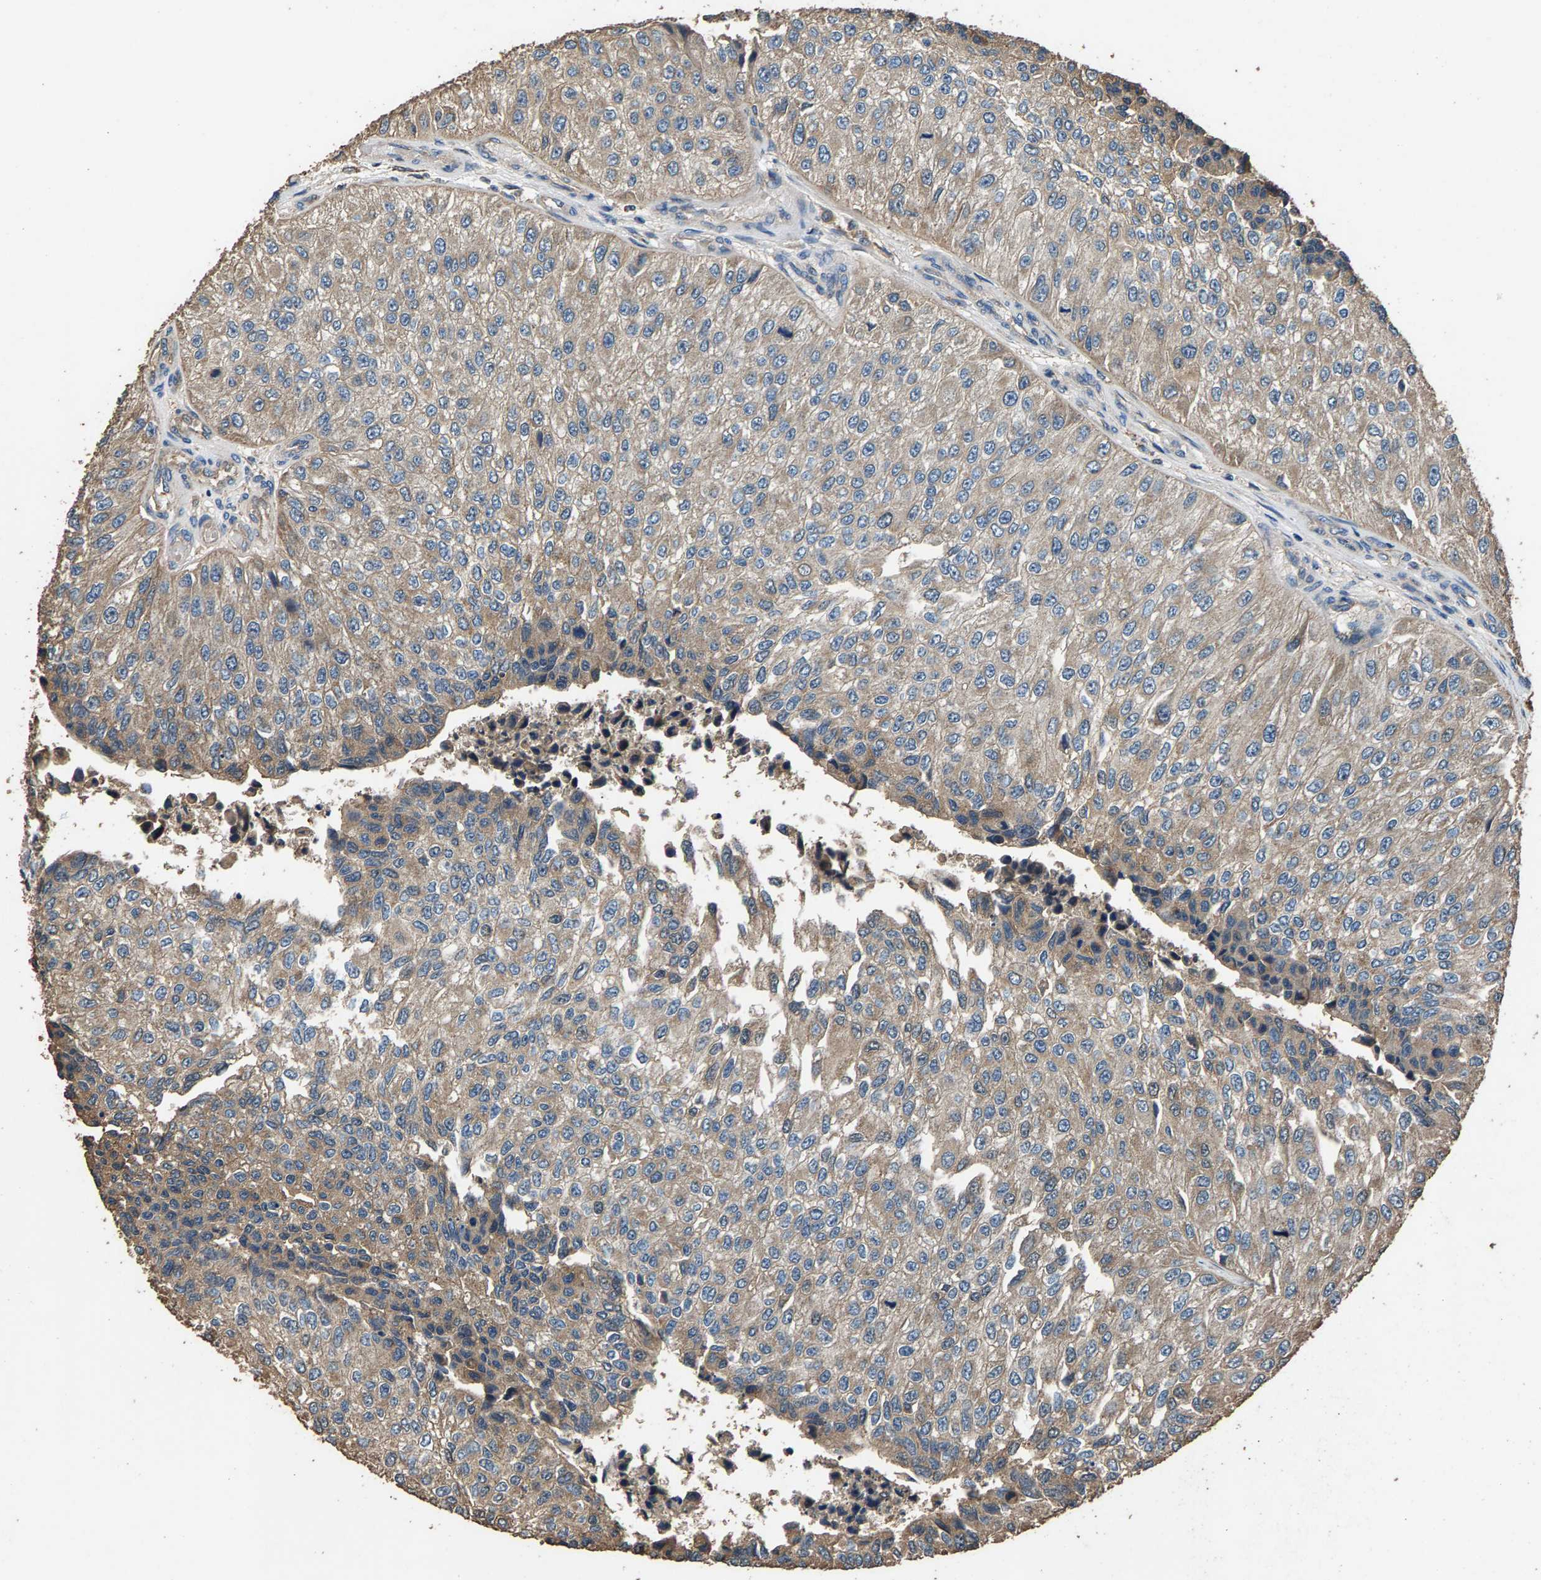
{"staining": {"intensity": "weak", "quantity": ">75%", "location": "cytoplasmic/membranous"}, "tissue": "urothelial cancer", "cell_type": "Tumor cells", "image_type": "cancer", "snomed": [{"axis": "morphology", "description": "Urothelial carcinoma, High grade"}, {"axis": "topography", "description": "Kidney"}, {"axis": "topography", "description": "Urinary bladder"}], "caption": "Protein staining of urothelial cancer tissue displays weak cytoplasmic/membranous staining in about >75% of tumor cells.", "gene": "MRPL27", "patient": {"sex": "male", "age": 77}}